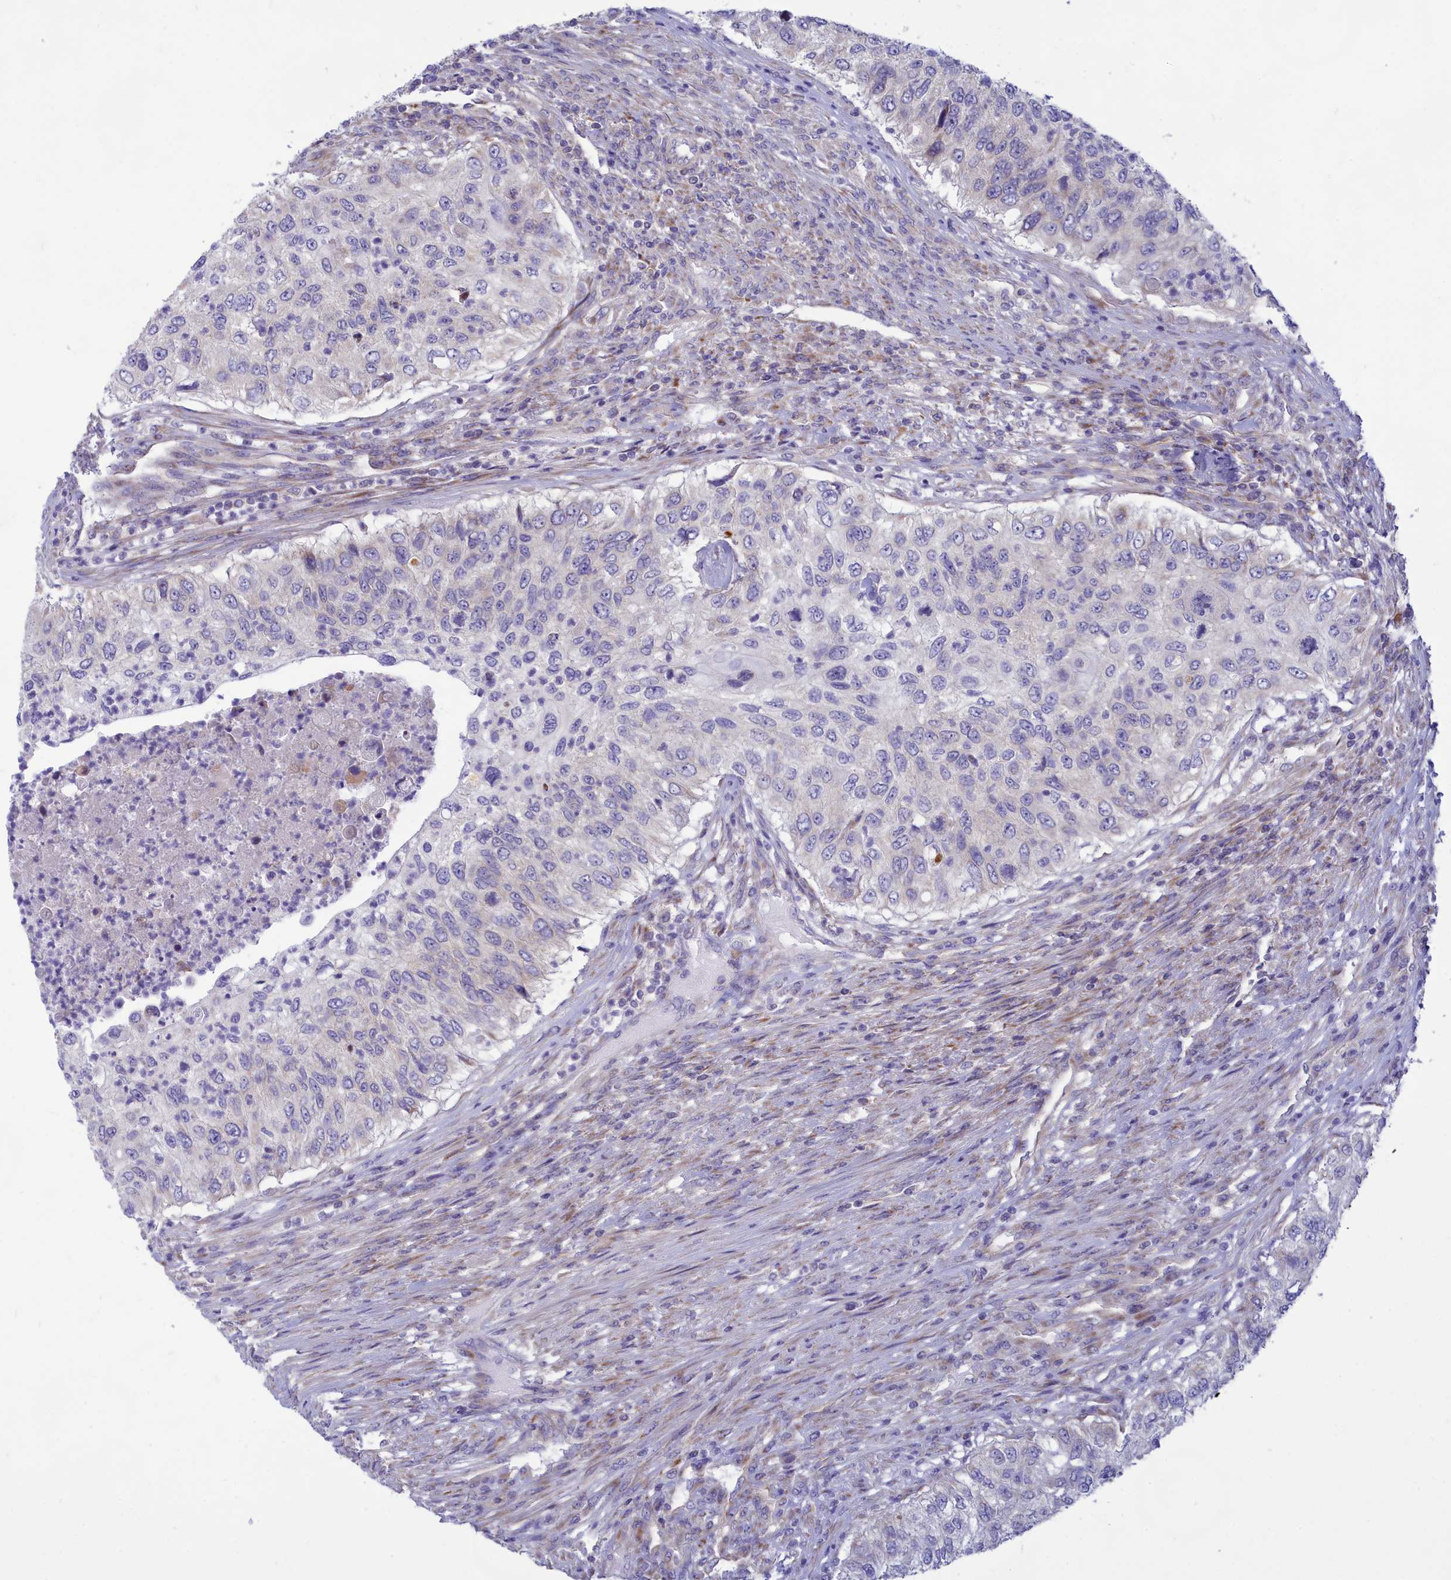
{"staining": {"intensity": "negative", "quantity": "none", "location": "none"}, "tissue": "urothelial cancer", "cell_type": "Tumor cells", "image_type": "cancer", "snomed": [{"axis": "morphology", "description": "Urothelial carcinoma, High grade"}, {"axis": "topography", "description": "Urinary bladder"}], "caption": "An immunohistochemistry image of urothelial carcinoma (high-grade) is shown. There is no staining in tumor cells of urothelial carcinoma (high-grade).", "gene": "TMEM30B", "patient": {"sex": "female", "age": 60}}